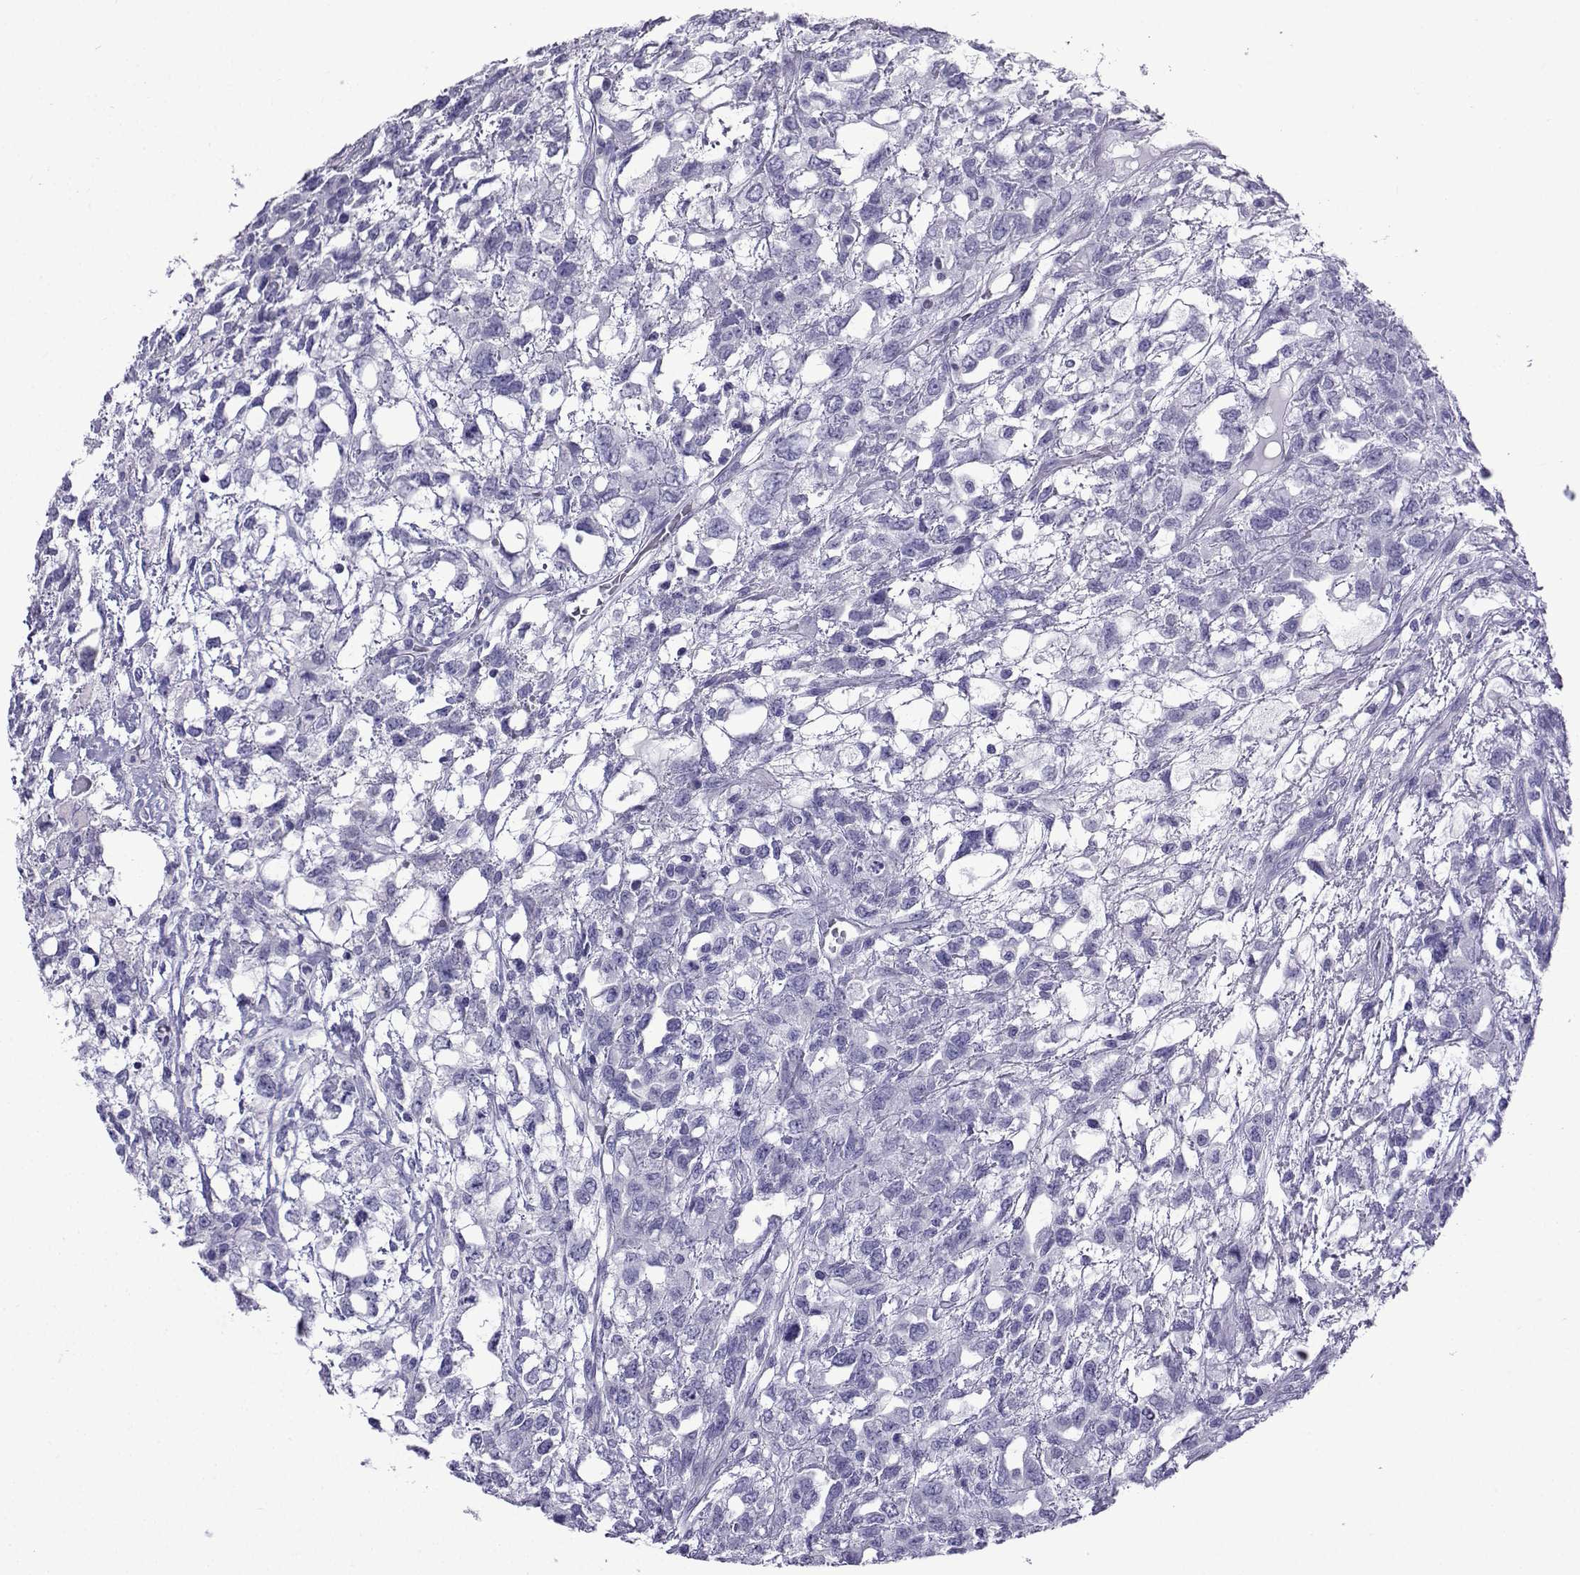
{"staining": {"intensity": "negative", "quantity": "none", "location": "none"}, "tissue": "testis cancer", "cell_type": "Tumor cells", "image_type": "cancer", "snomed": [{"axis": "morphology", "description": "Seminoma, NOS"}, {"axis": "topography", "description": "Testis"}], "caption": "Micrograph shows no protein positivity in tumor cells of seminoma (testis) tissue.", "gene": "KCNF1", "patient": {"sex": "male", "age": 52}}